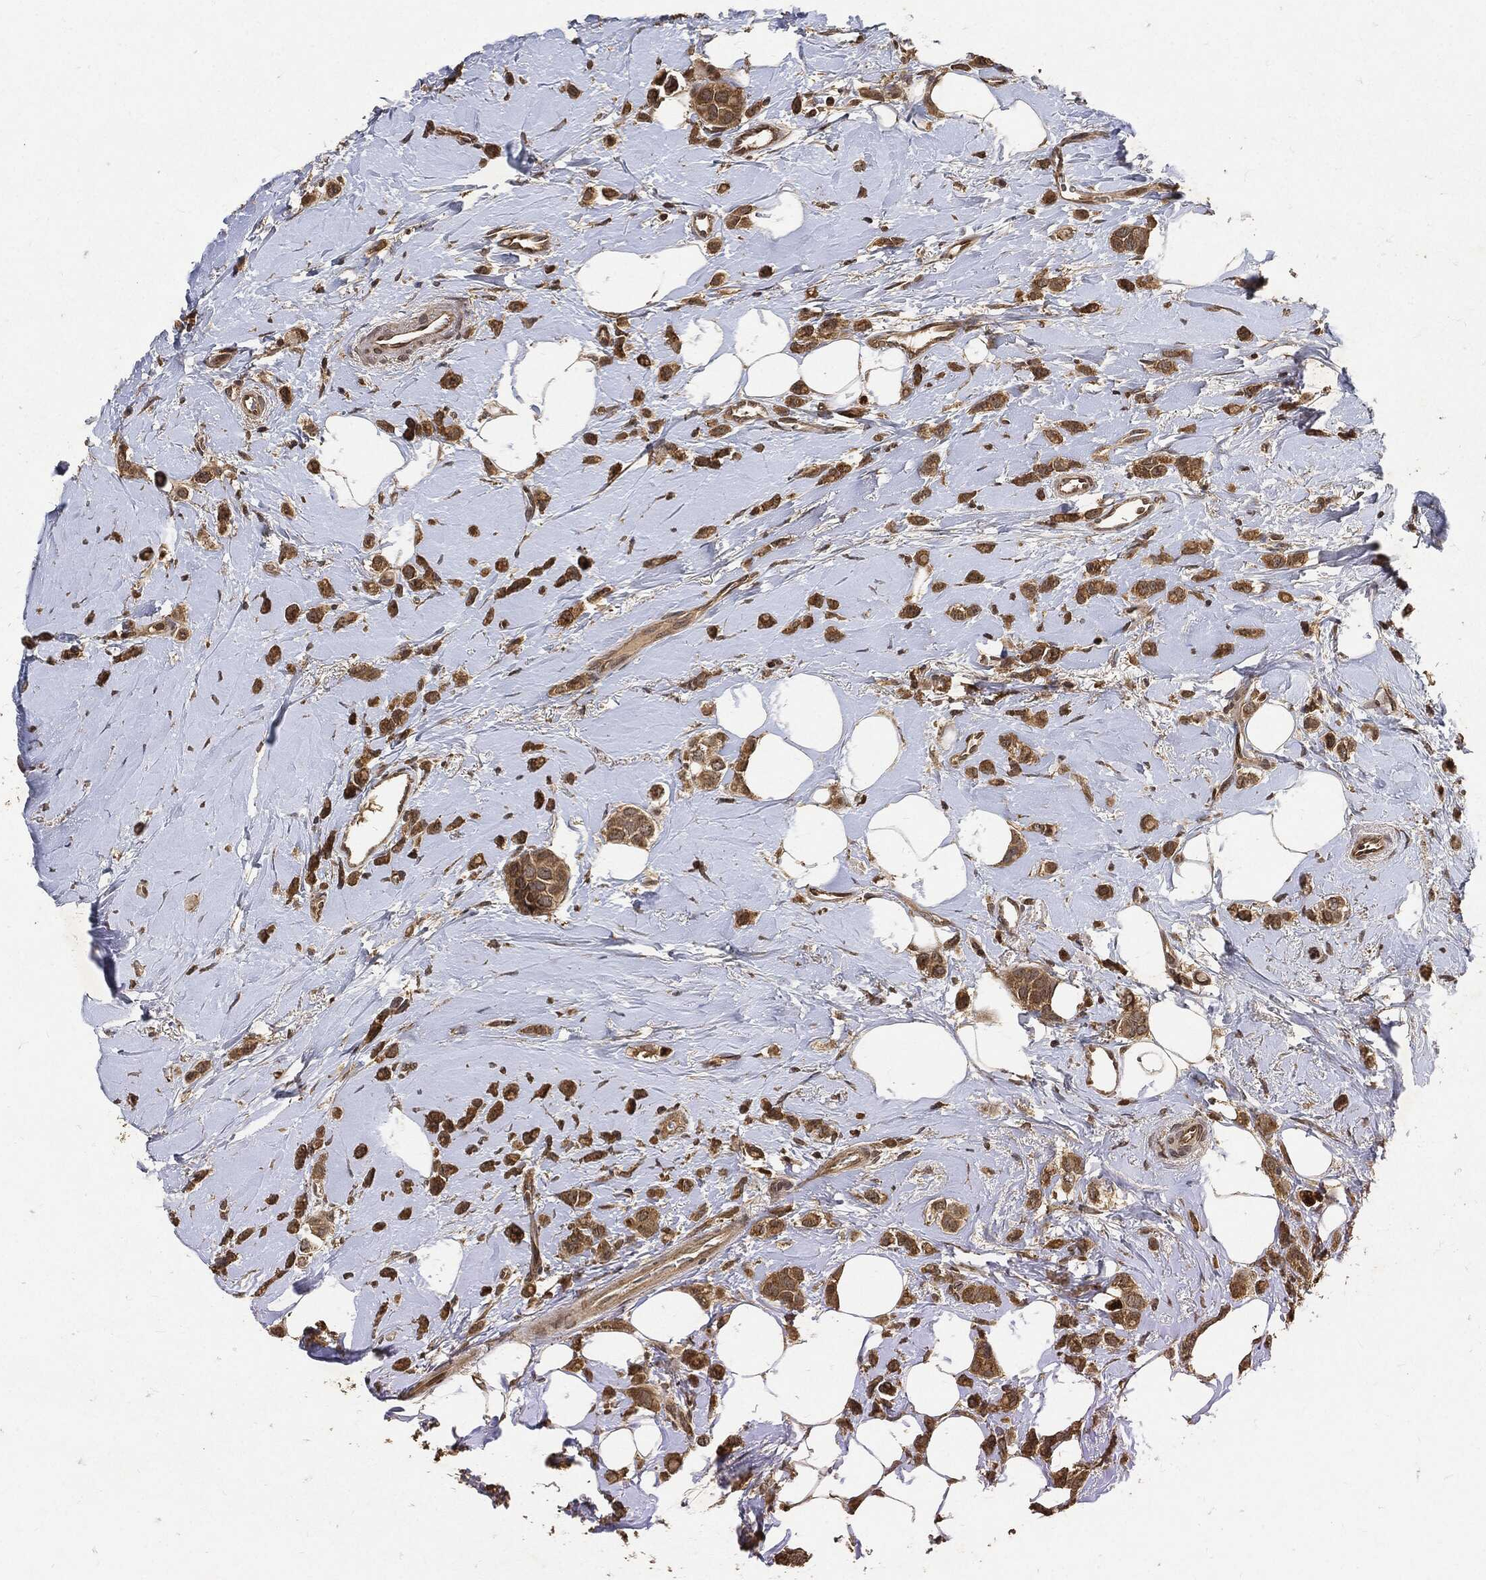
{"staining": {"intensity": "moderate", "quantity": ">75%", "location": "cytoplasmic/membranous"}, "tissue": "breast cancer", "cell_type": "Tumor cells", "image_type": "cancer", "snomed": [{"axis": "morphology", "description": "Lobular carcinoma"}, {"axis": "topography", "description": "Breast"}], "caption": "Immunohistochemical staining of human breast cancer shows medium levels of moderate cytoplasmic/membranous staining in approximately >75% of tumor cells.", "gene": "ZNF226", "patient": {"sex": "female", "age": 66}}